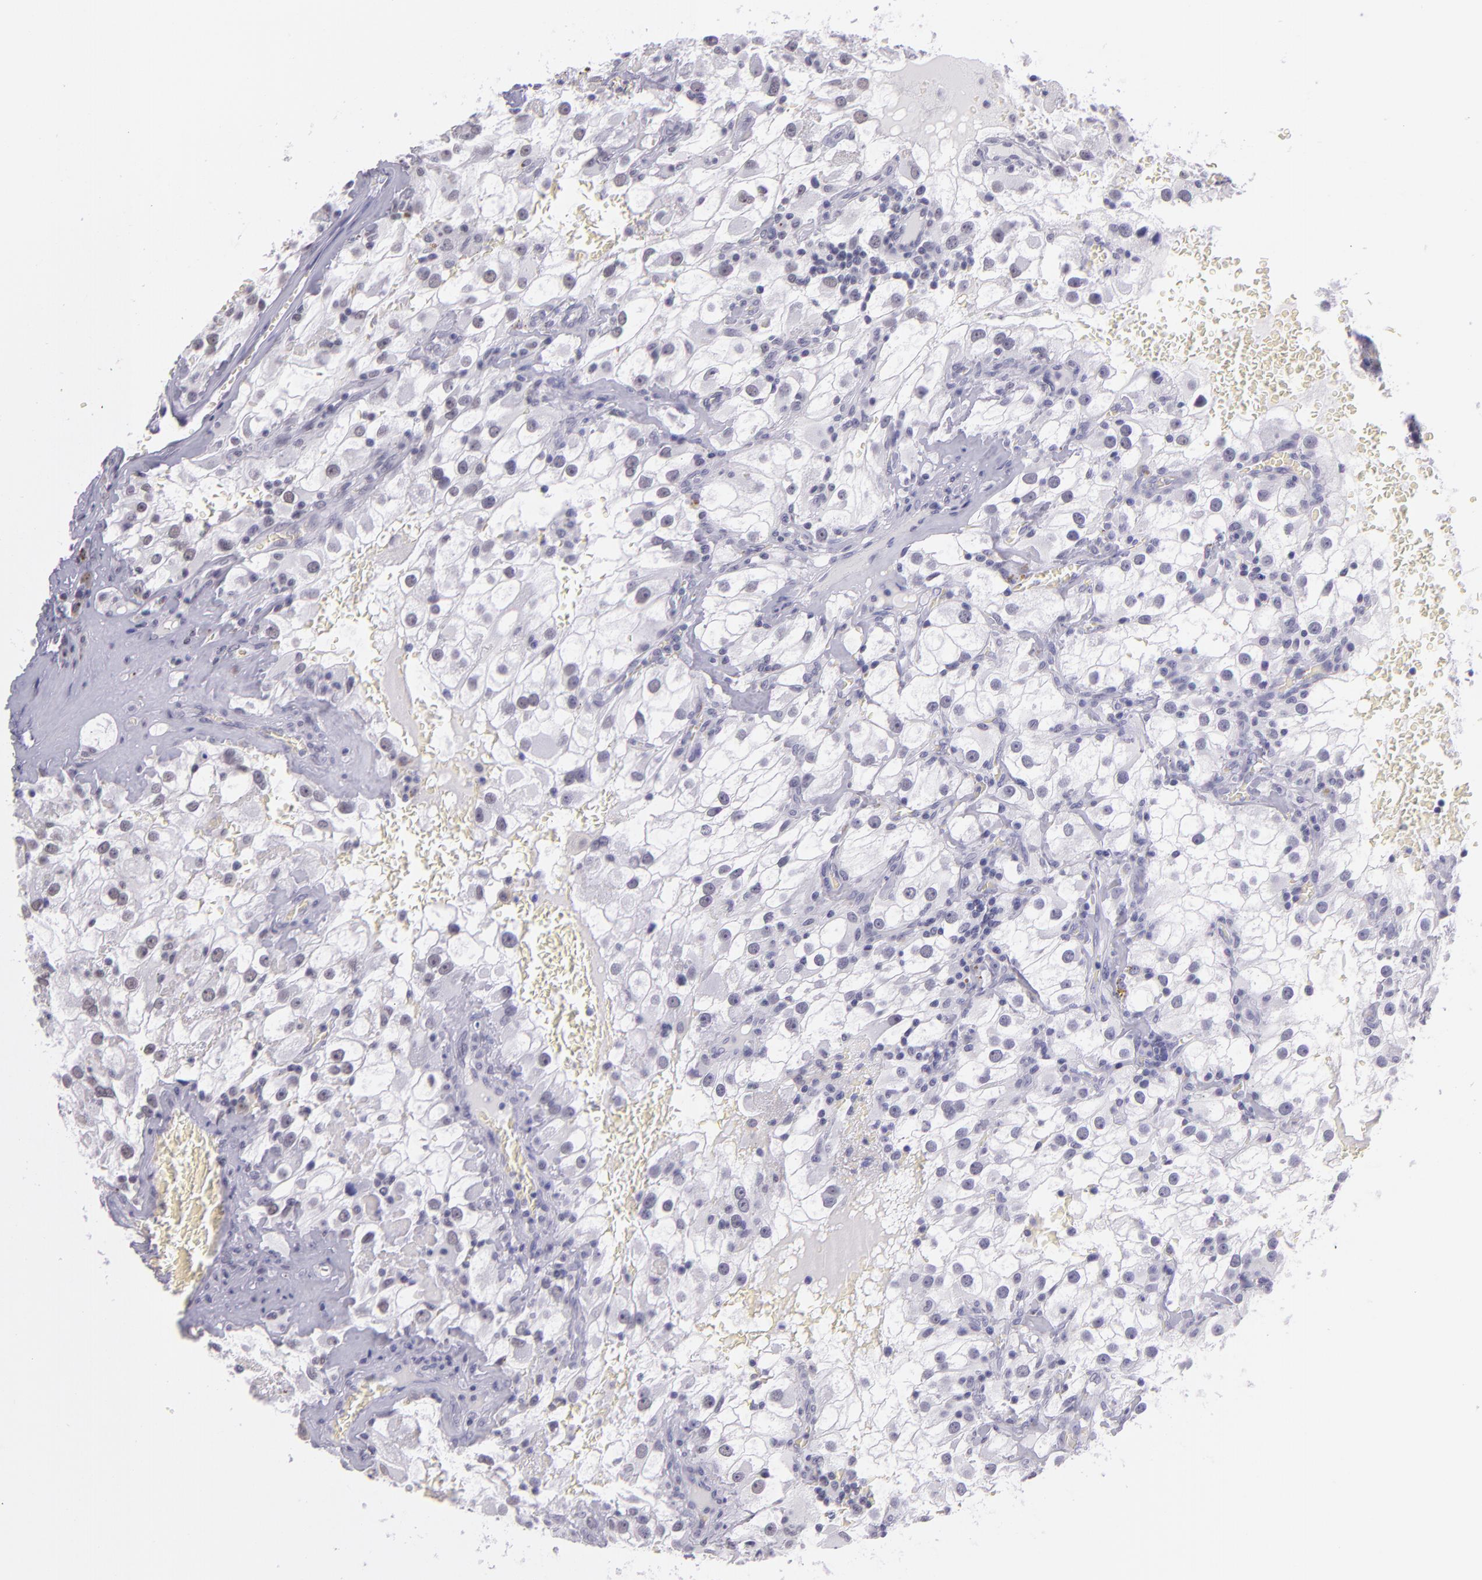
{"staining": {"intensity": "weak", "quantity": "25%-75%", "location": "nuclear"}, "tissue": "renal cancer", "cell_type": "Tumor cells", "image_type": "cancer", "snomed": [{"axis": "morphology", "description": "Adenocarcinoma, NOS"}, {"axis": "topography", "description": "Kidney"}], "caption": "Tumor cells reveal low levels of weak nuclear expression in approximately 25%-75% of cells in renal cancer. (Stains: DAB in brown, nuclei in blue, Microscopy: brightfield microscopy at high magnification).", "gene": "USF1", "patient": {"sex": "female", "age": 52}}